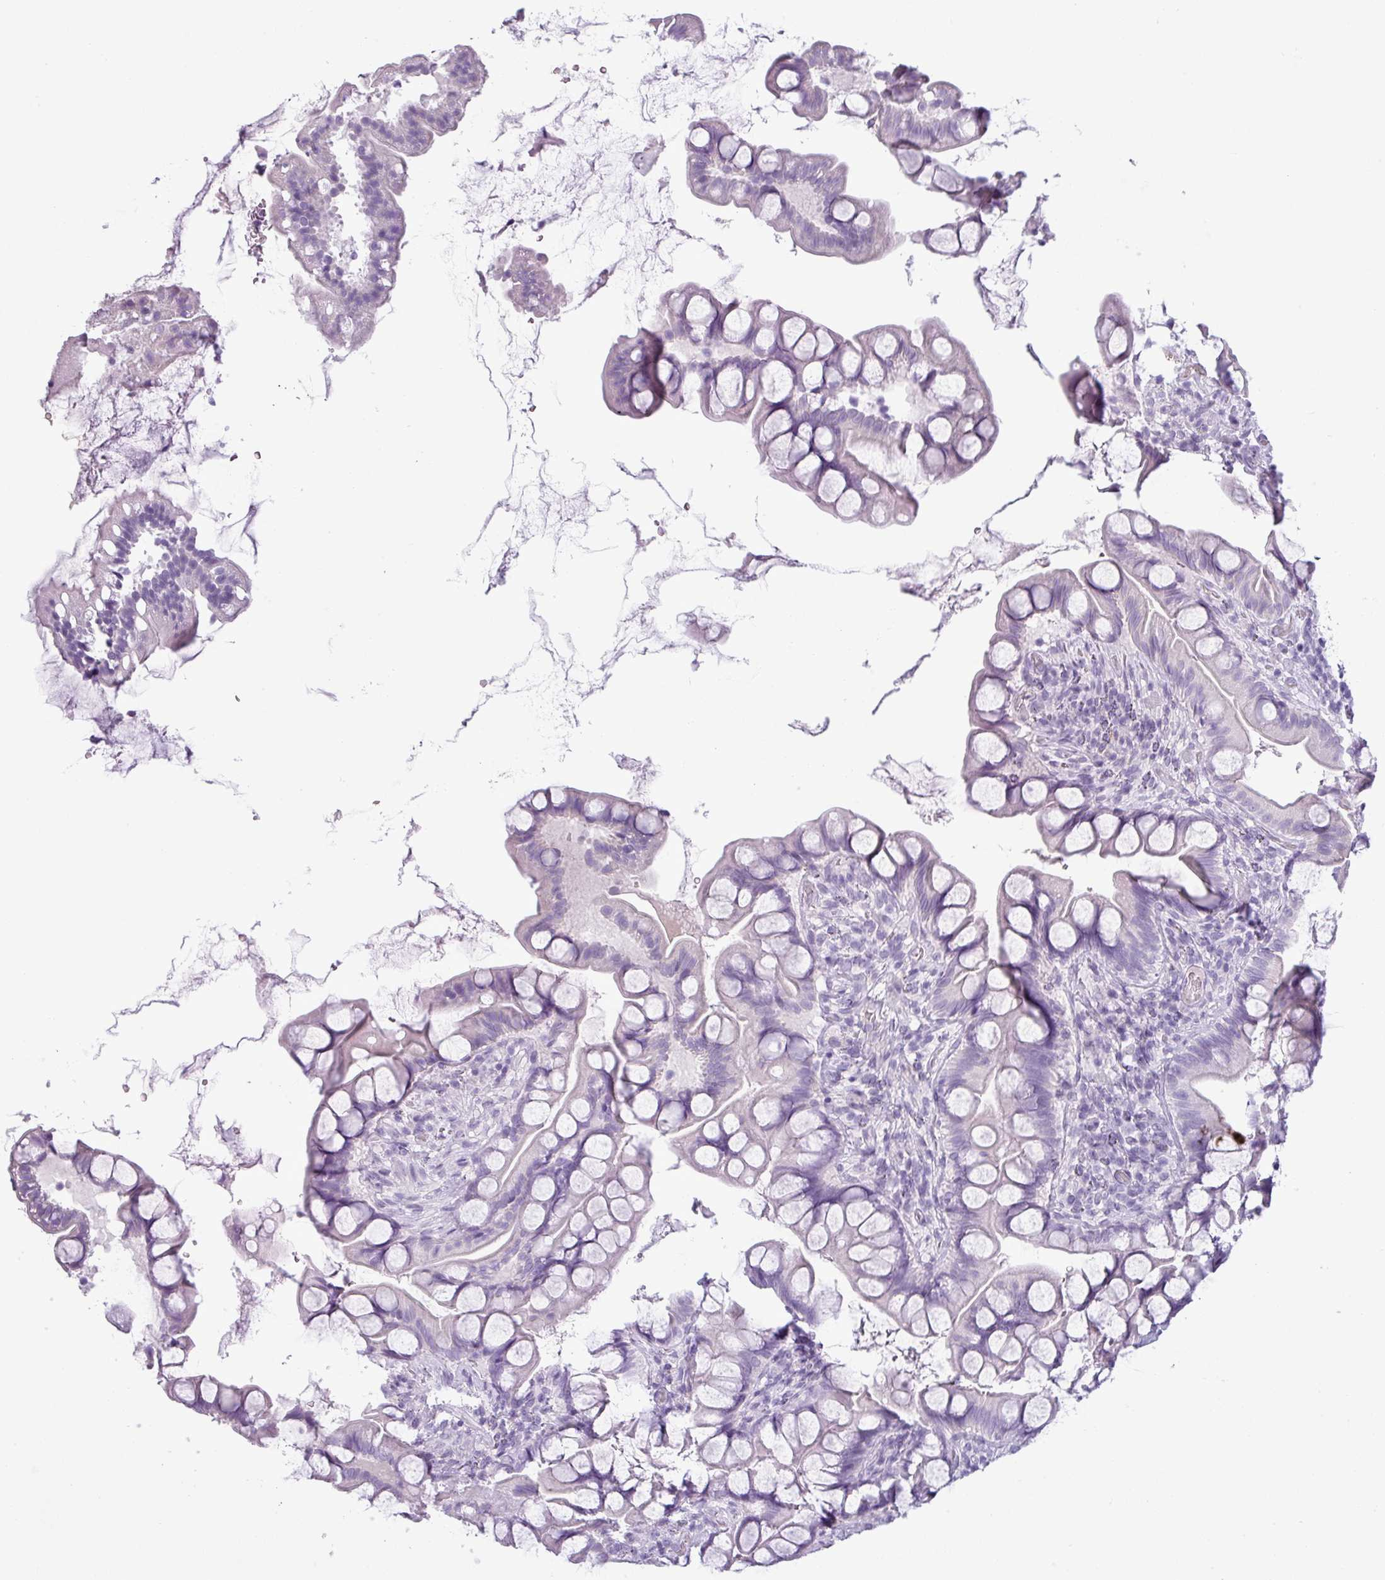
{"staining": {"intensity": "negative", "quantity": "none", "location": "none"}, "tissue": "small intestine", "cell_type": "Glandular cells", "image_type": "normal", "snomed": [{"axis": "morphology", "description": "Normal tissue, NOS"}, {"axis": "topography", "description": "Small intestine"}], "caption": "Human small intestine stained for a protein using immunohistochemistry exhibits no positivity in glandular cells.", "gene": "CDH16", "patient": {"sex": "male", "age": 70}}